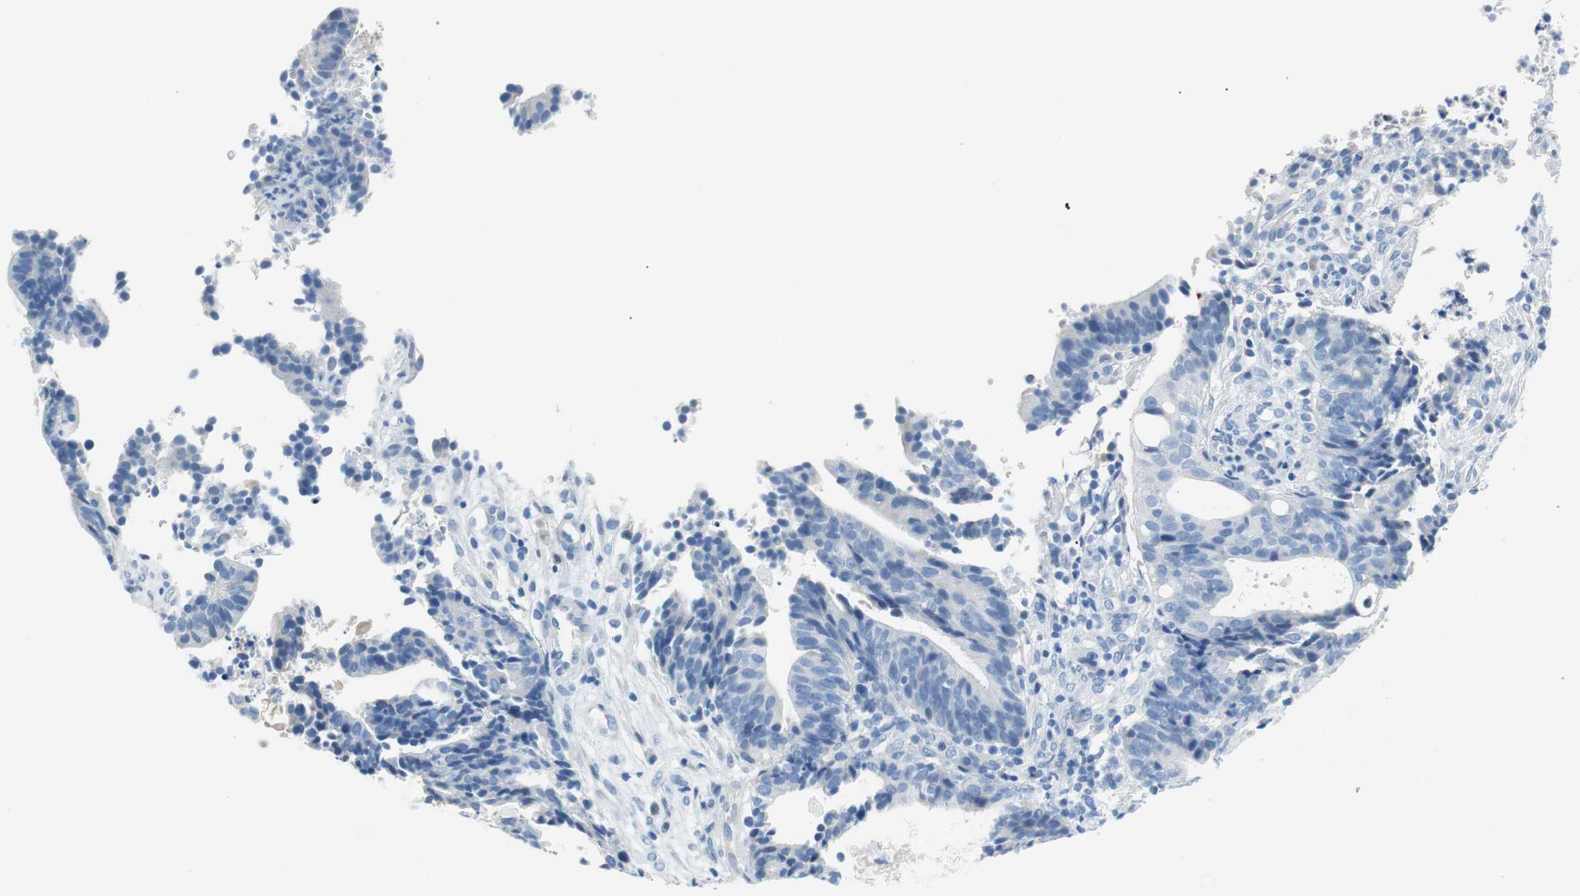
{"staining": {"intensity": "negative", "quantity": "none", "location": "none"}, "tissue": "endometrial cancer", "cell_type": "Tumor cells", "image_type": "cancer", "snomed": [{"axis": "morphology", "description": "Adenocarcinoma, NOS"}, {"axis": "topography", "description": "Uterus"}], "caption": "This is an immunohistochemistry (IHC) photomicrograph of endometrial cancer (adenocarcinoma). There is no expression in tumor cells.", "gene": "MYH1", "patient": {"sex": "female", "age": 83}}